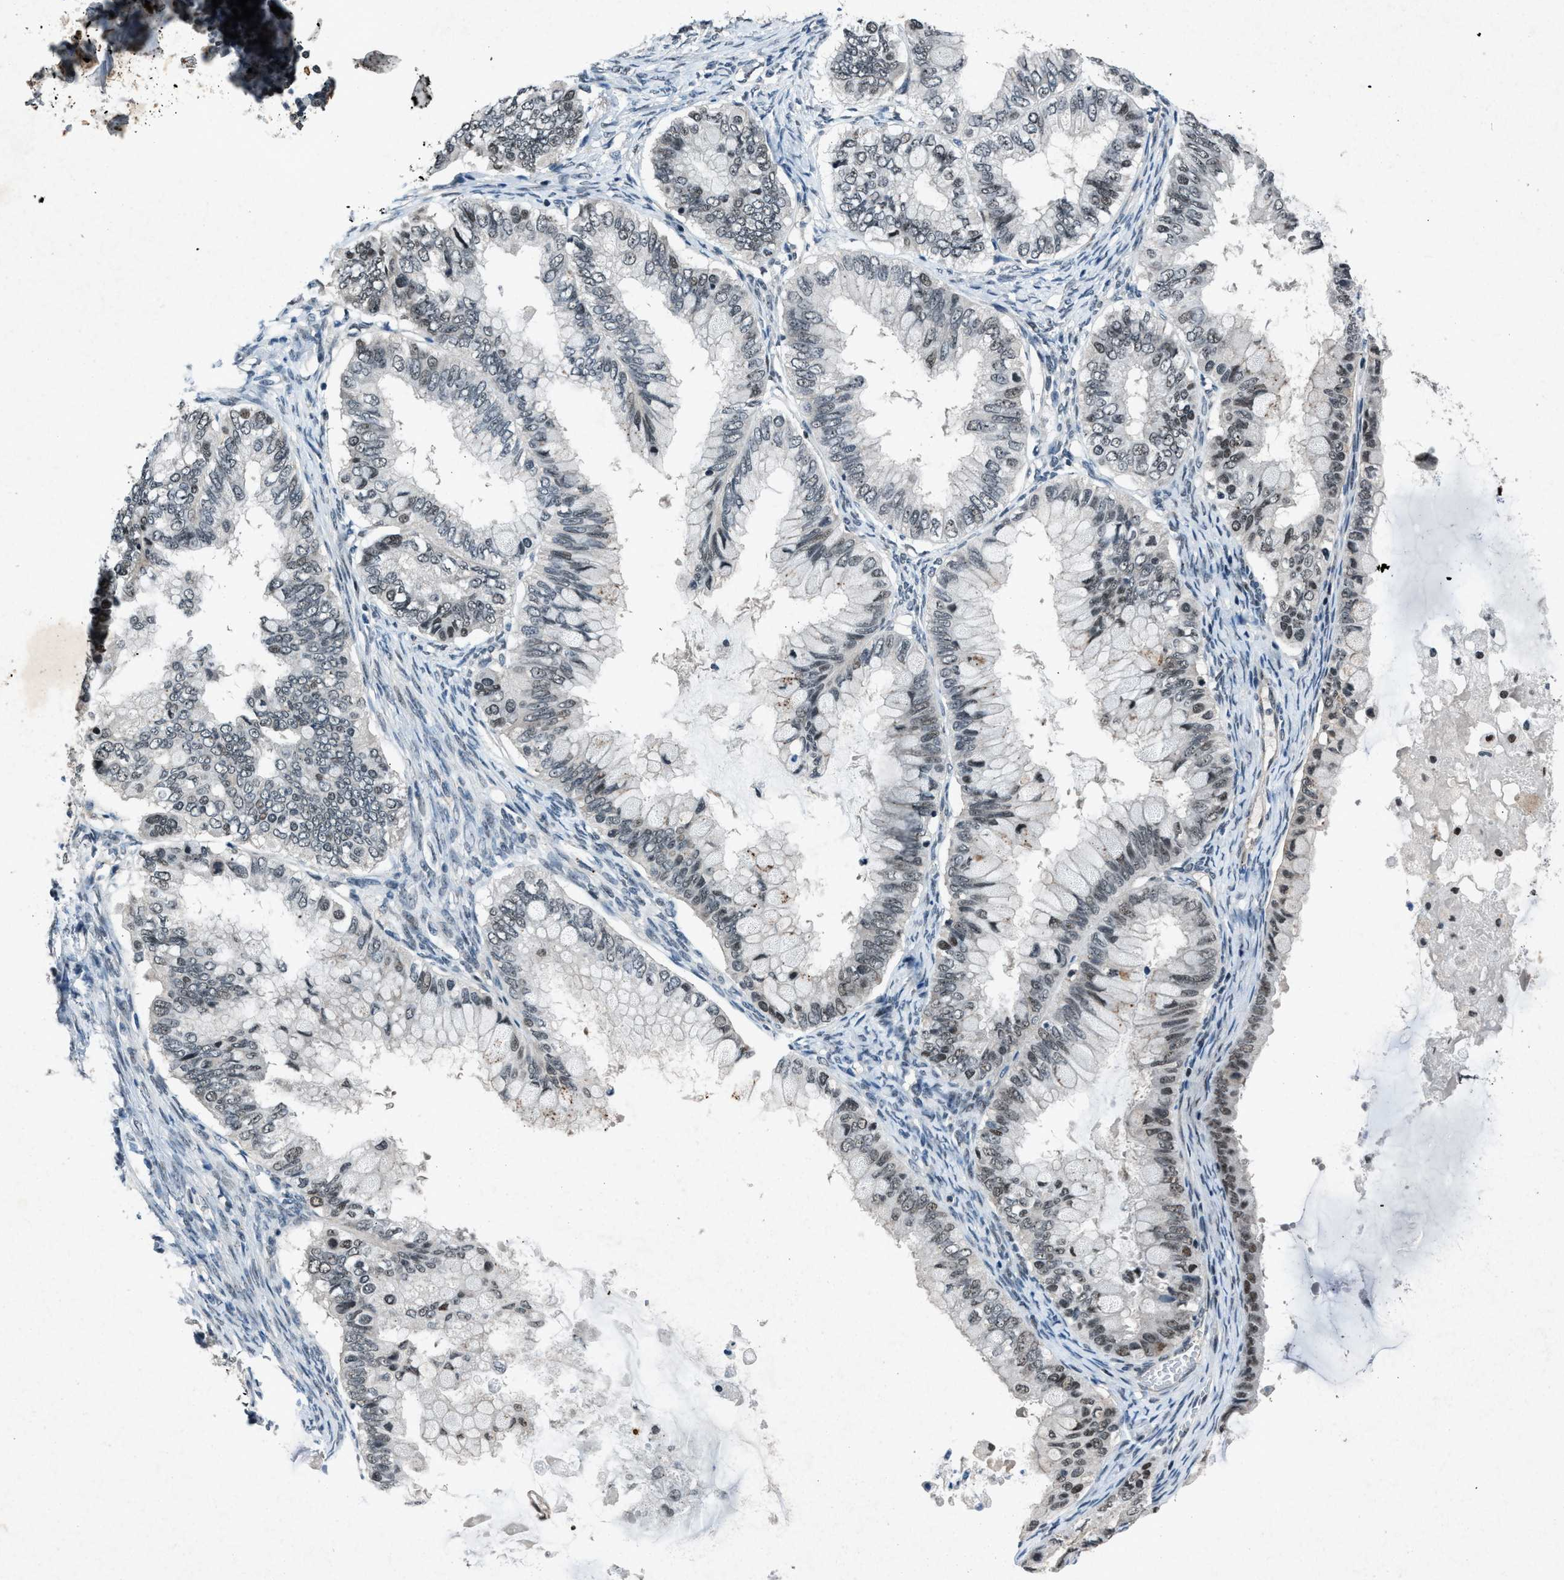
{"staining": {"intensity": "weak", "quantity": "25%-75%", "location": "nuclear"}, "tissue": "ovarian cancer", "cell_type": "Tumor cells", "image_type": "cancer", "snomed": [{"axis": "morphology", "description": "Cystadenocarcinoma, mucinous, NOS"}, {"axis": "topography", "description": "Ovary"}], "caption": "Immunohistochemical staining of human ovarian mucinous cystadenocarcinoma exhibits low levels of weak nuclear positivity in approximately 25%-75% of tumor cells.", "gene": "ADCY1", "patient": {"sex": "female", "age": 80}}